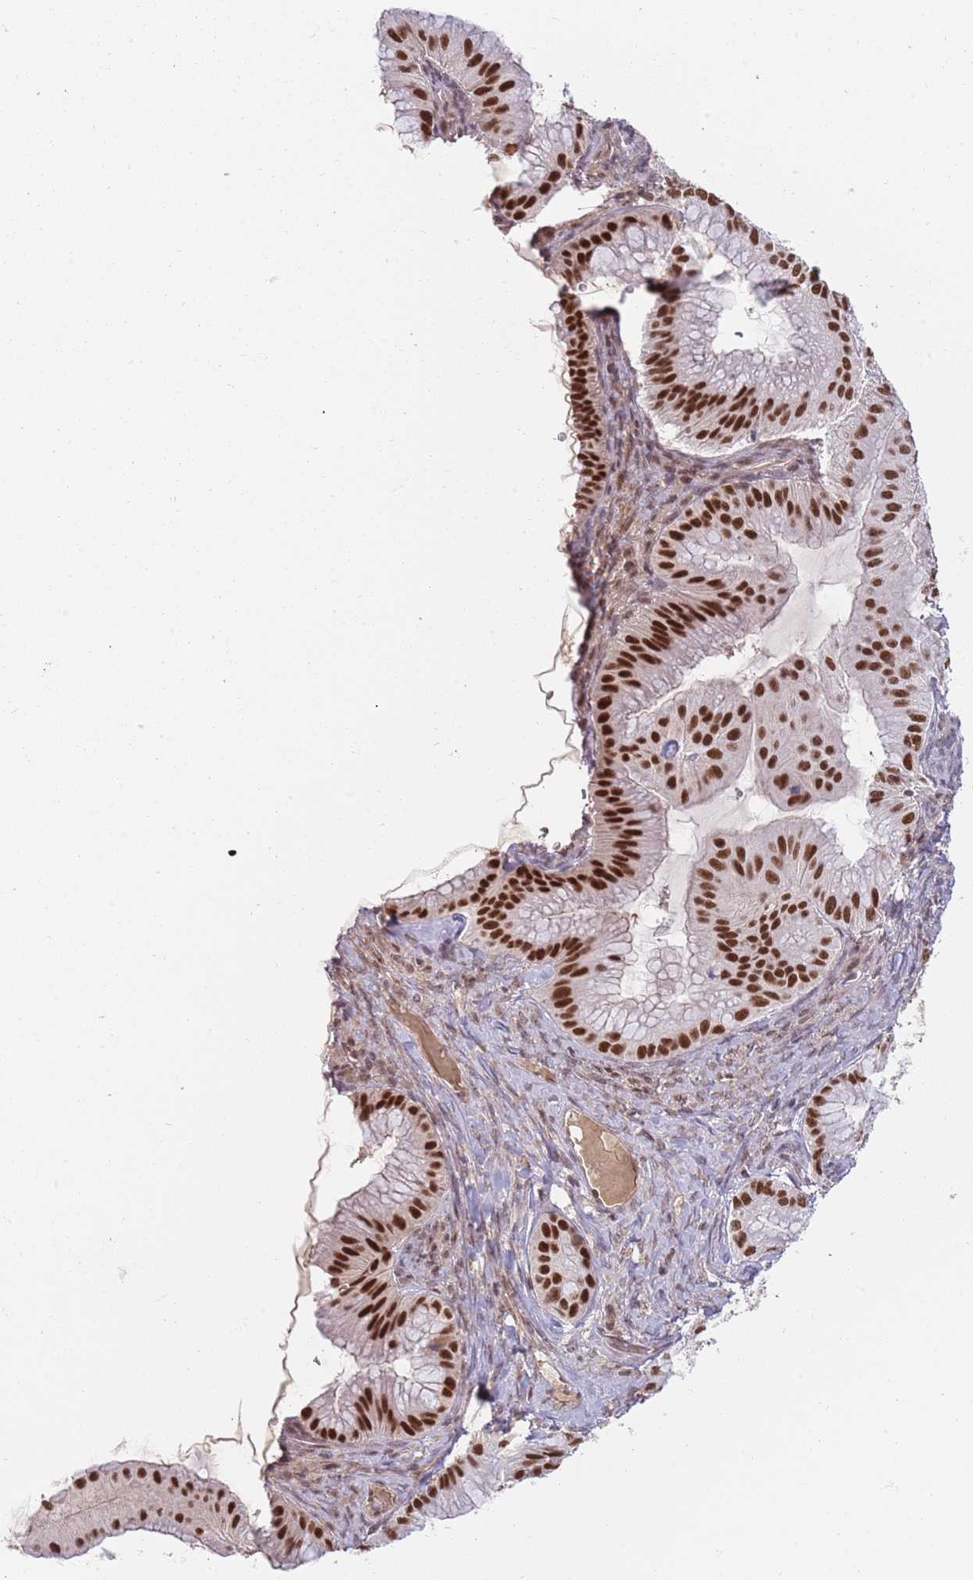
{"staining": {"intensity": "strong", "quantity": ">75%", "location": "nuclear"}, "tissue": "ovarian cancer", "cell_type": "Tumor cells", "image_type": "cancer", "snomed": [{"axis": "morphology", "description": "Cystadenocarcinoma, mucinous, NOS"}, {"axis": "topography", "description": "Ovary"}], "caption": "This is a histology image of immunohistochemistry (IHC) staining of ovarian mucinous cystadenocarcinoma, which shows strong staining in the nuclear of tumor cells.", "gene": "ZBTB7A", "patient": {"sex": "female", "age": 61}}